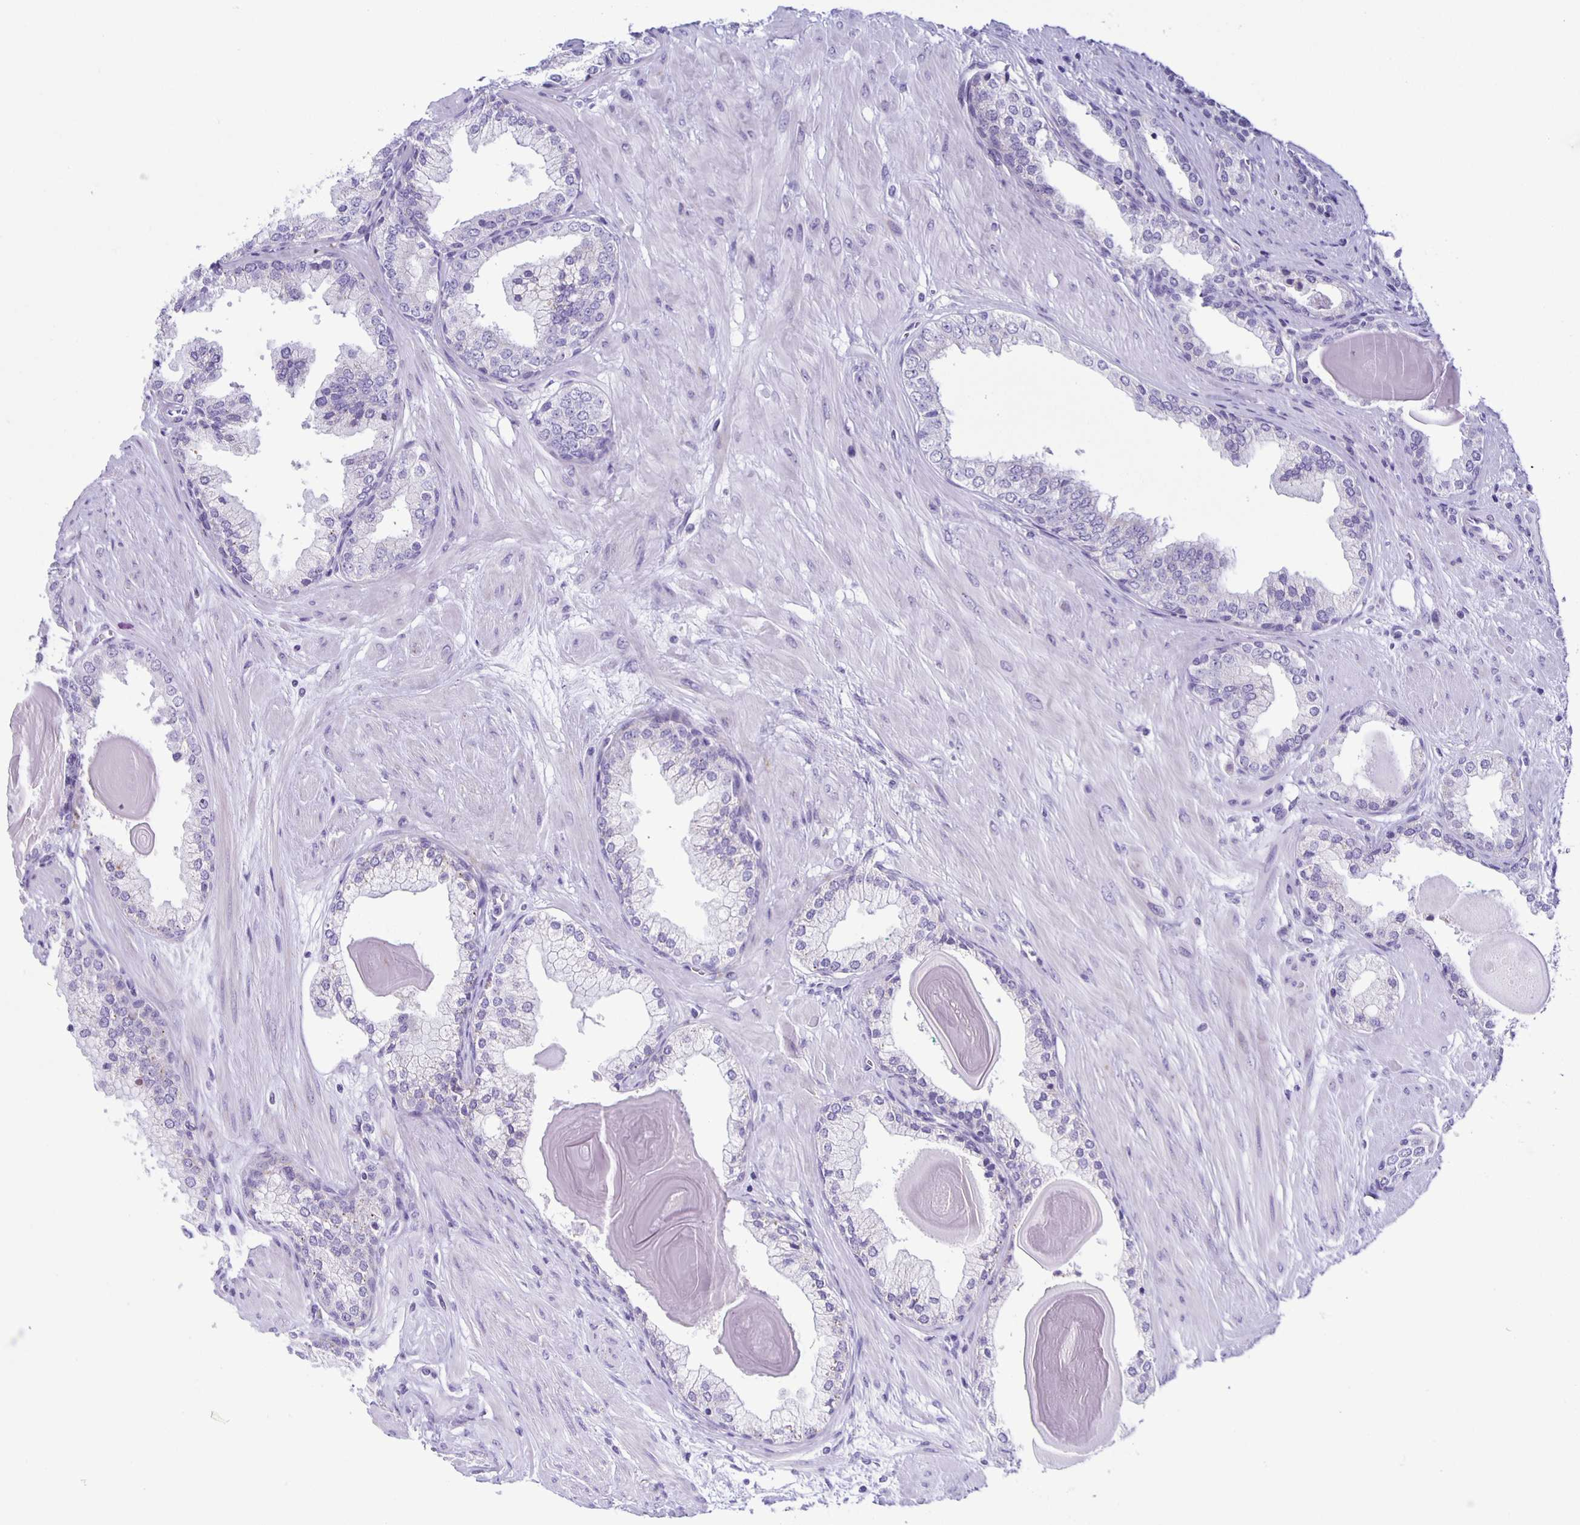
{"staining": {"intensity": "negative", "quantity": "none", "location": "none"}, "tissue": "prostate cancer", "cell_type": "Tumor cells", "image_type": "cancer", "snomed": [{"axis": "morphology", "description": "Adenocarcinoma, Low grade"}, {"axis": "topography", "description": "Prostate"}], "caption": "This is a image of immunohistochemistry (IHC) staining of prostate cancer, which shows no positivity in tumor cells. (DAB (3,3'-diaminobenzidine) IHC visualized using brightfield microscopy, high magnification).", "gene": "AQP6", "patient": {"sex": "male", "age": 64}}